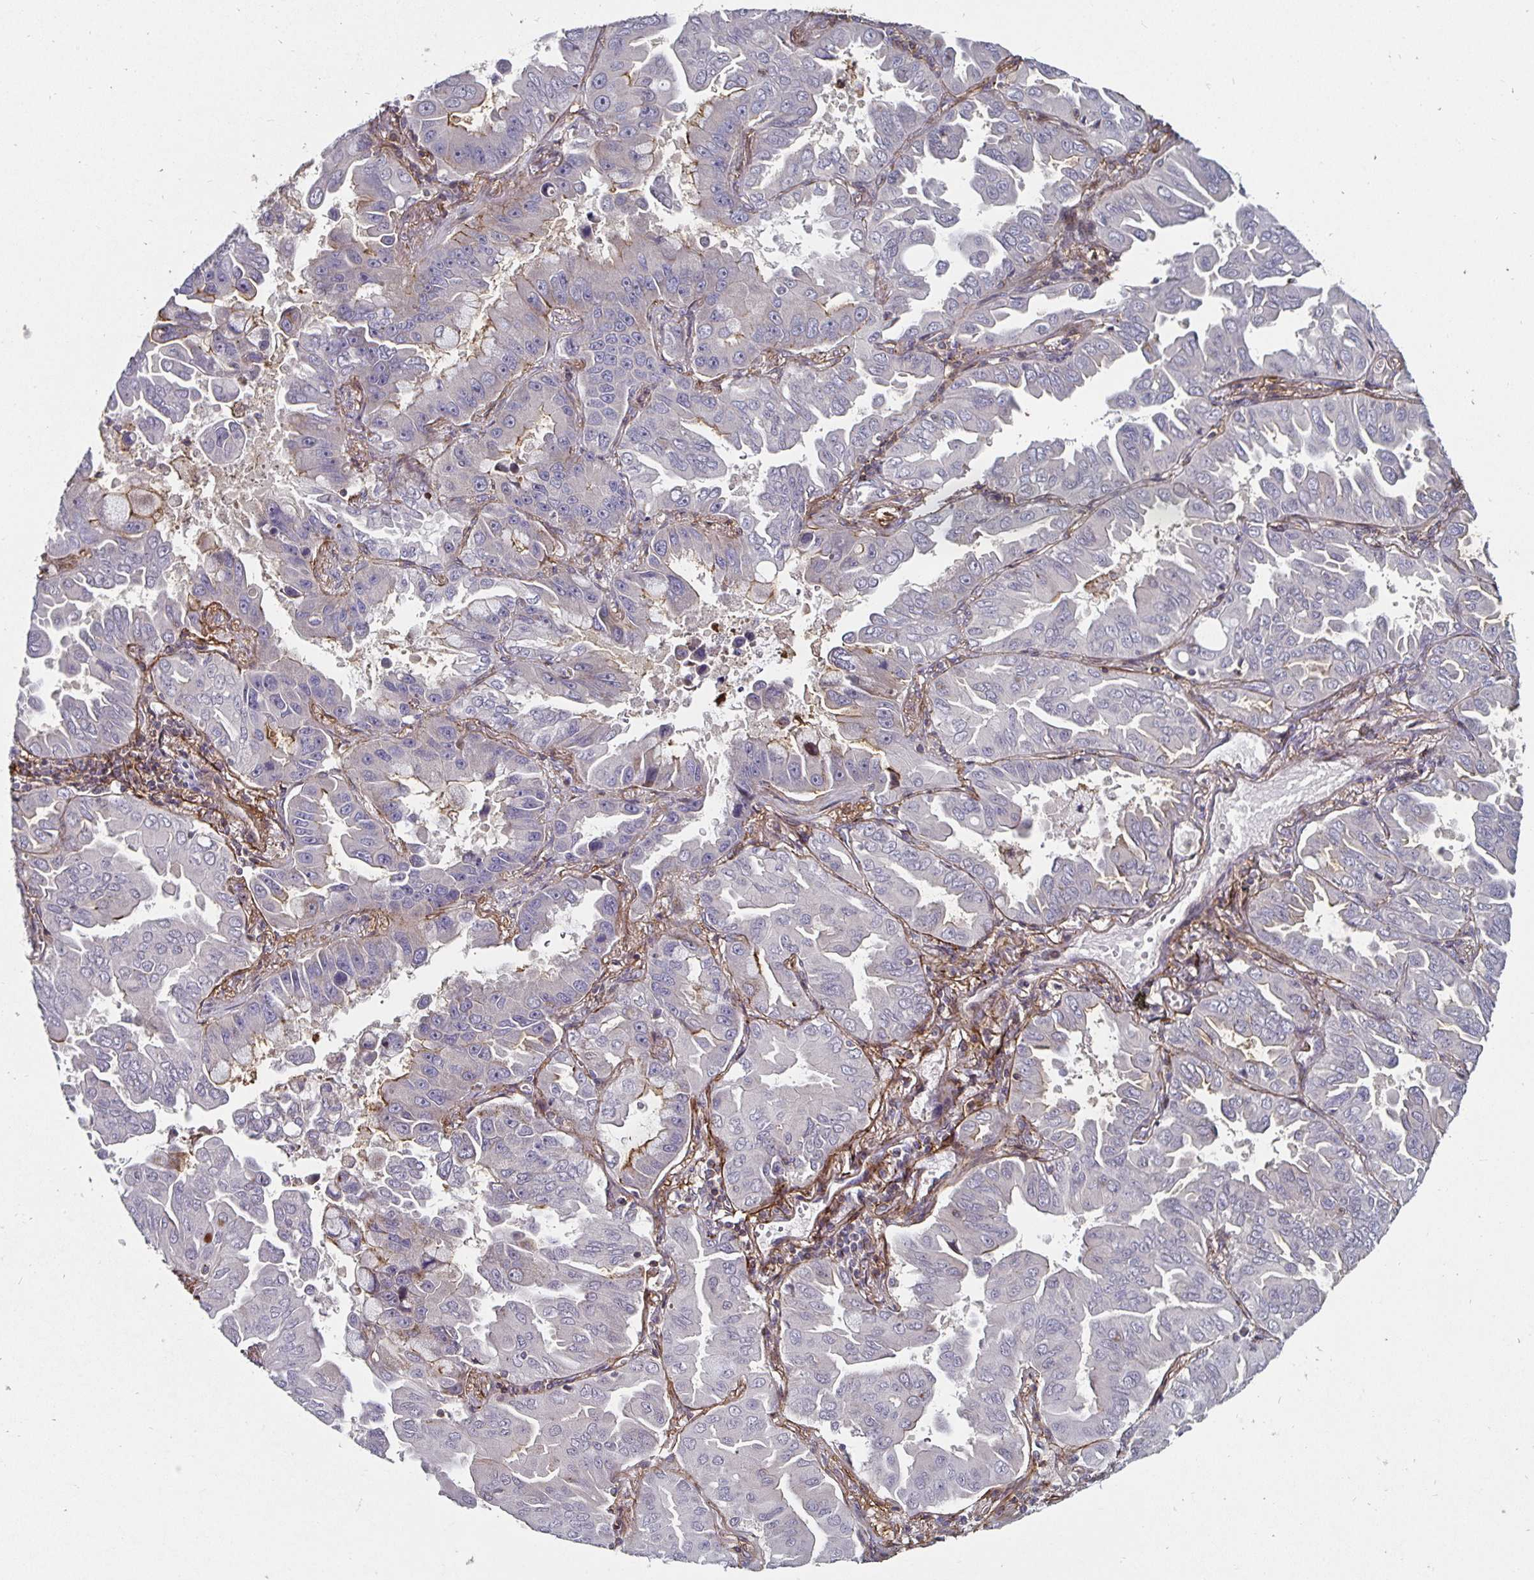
{"staining": {"intensity": "negative", "quantity": "none", "location": "none"}, "tissue": "lung cancer", "cell_type": "Tumor cells", "image_type": "cancer", "snomed": [{"axis": "morphology", "description": "Adenocarcinoma, NOS"}, {"axis": "topography", "description": "Lung"}], "caption": "The micrograph demonstrates no staining of tumor cells in lung adenocarcinoma.", "gene": "GJA4", "patient": {"sex": "male", "age": 64}}